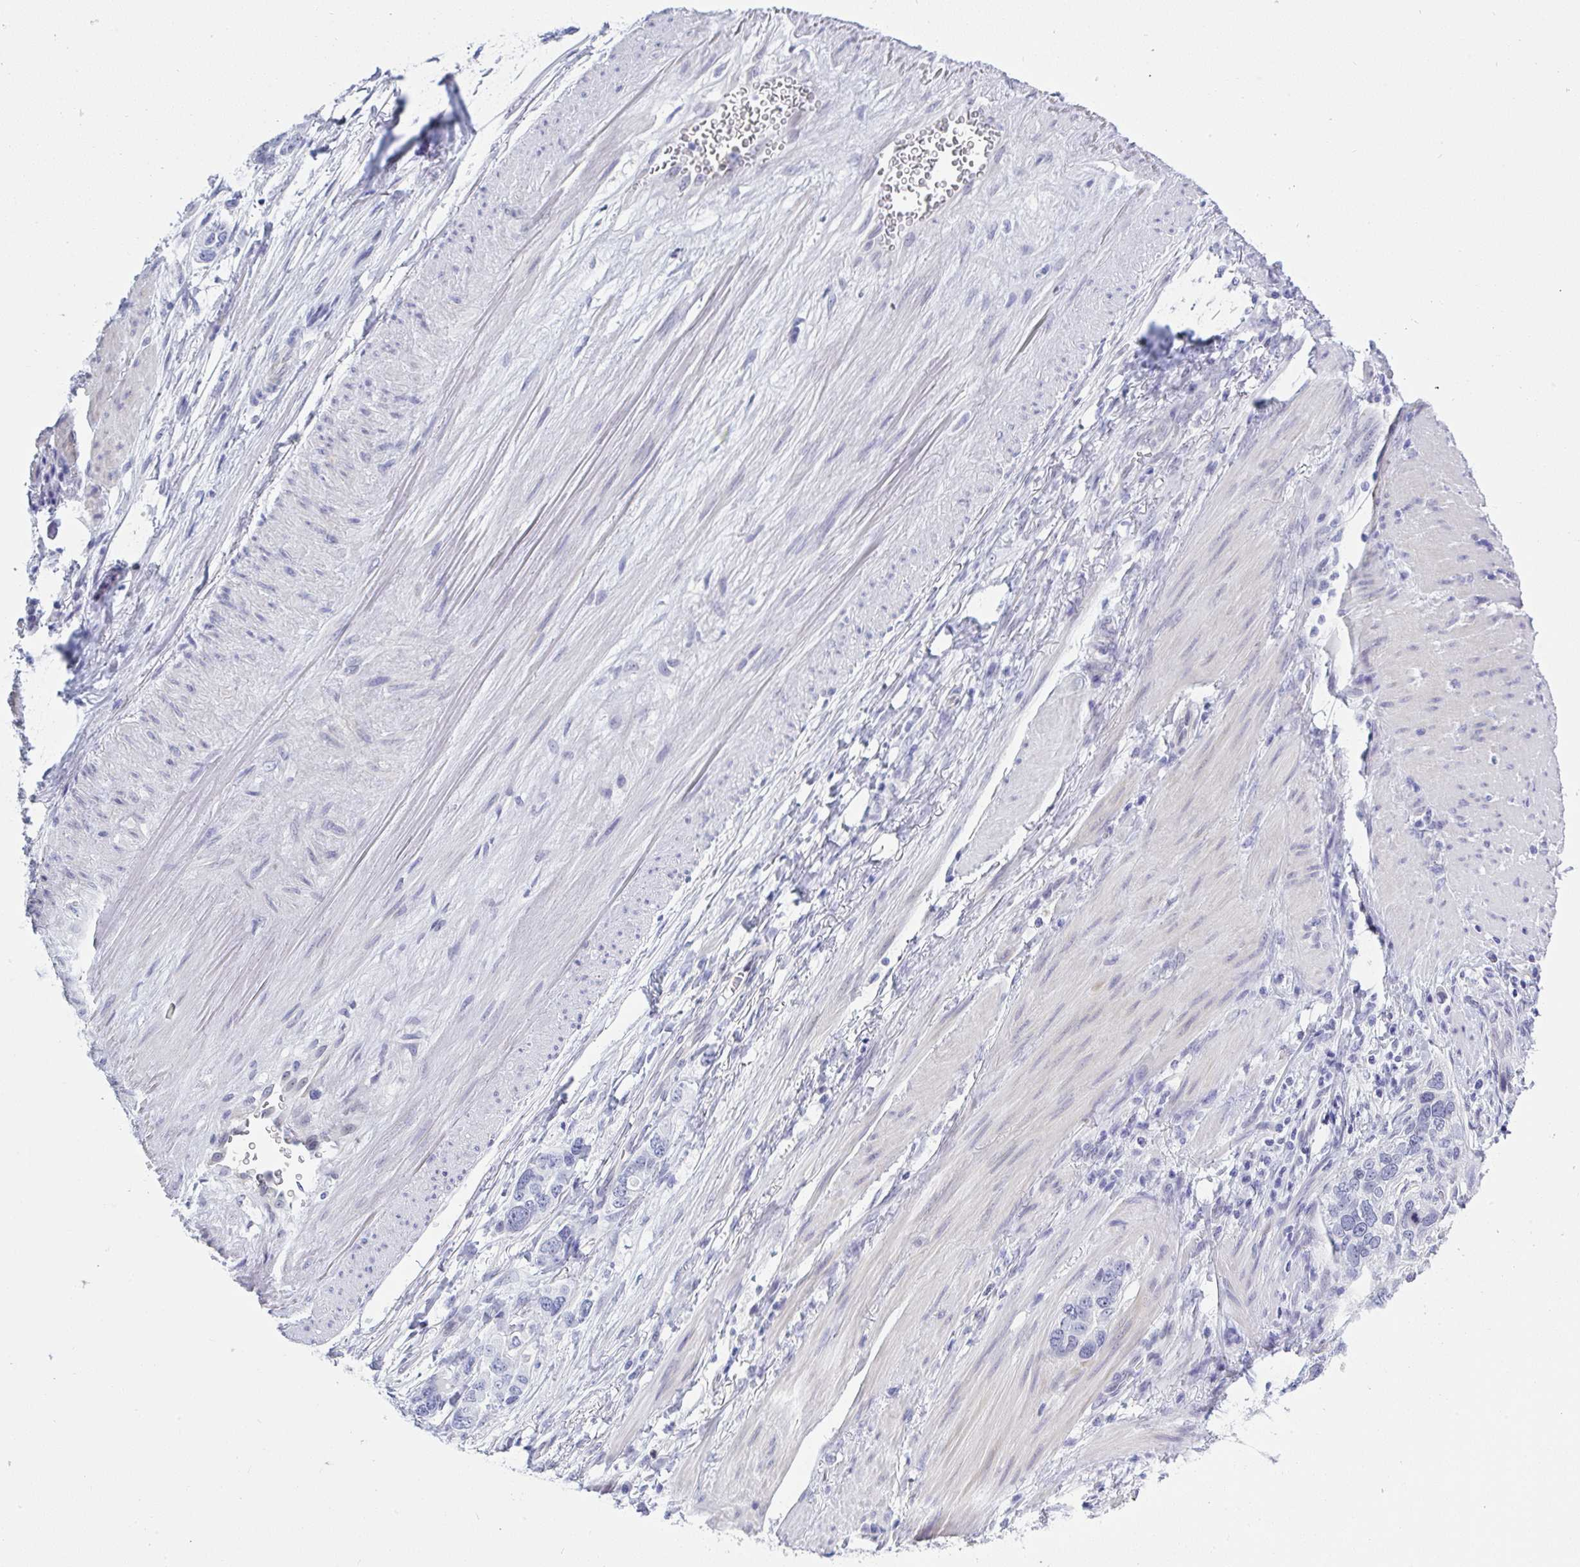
{"staining": {"intensity": "negative", "quantity": "none", "location": "none"}, "tissue": "stomach cancer", "cell_type": "Tumor cells", "image_type": "cancer", "snomed": [{"axis": "morphology", "description": "Adenocarcinoma, NOS"}, {"axis": "topography", "description": "Stomach, lower"}], "caption": "Tumor cells are negative for protein expression in human adenocarcinoma (stomach).", "gene": "MFSD4A", "patient": {"sex": "female", "age": 93}}